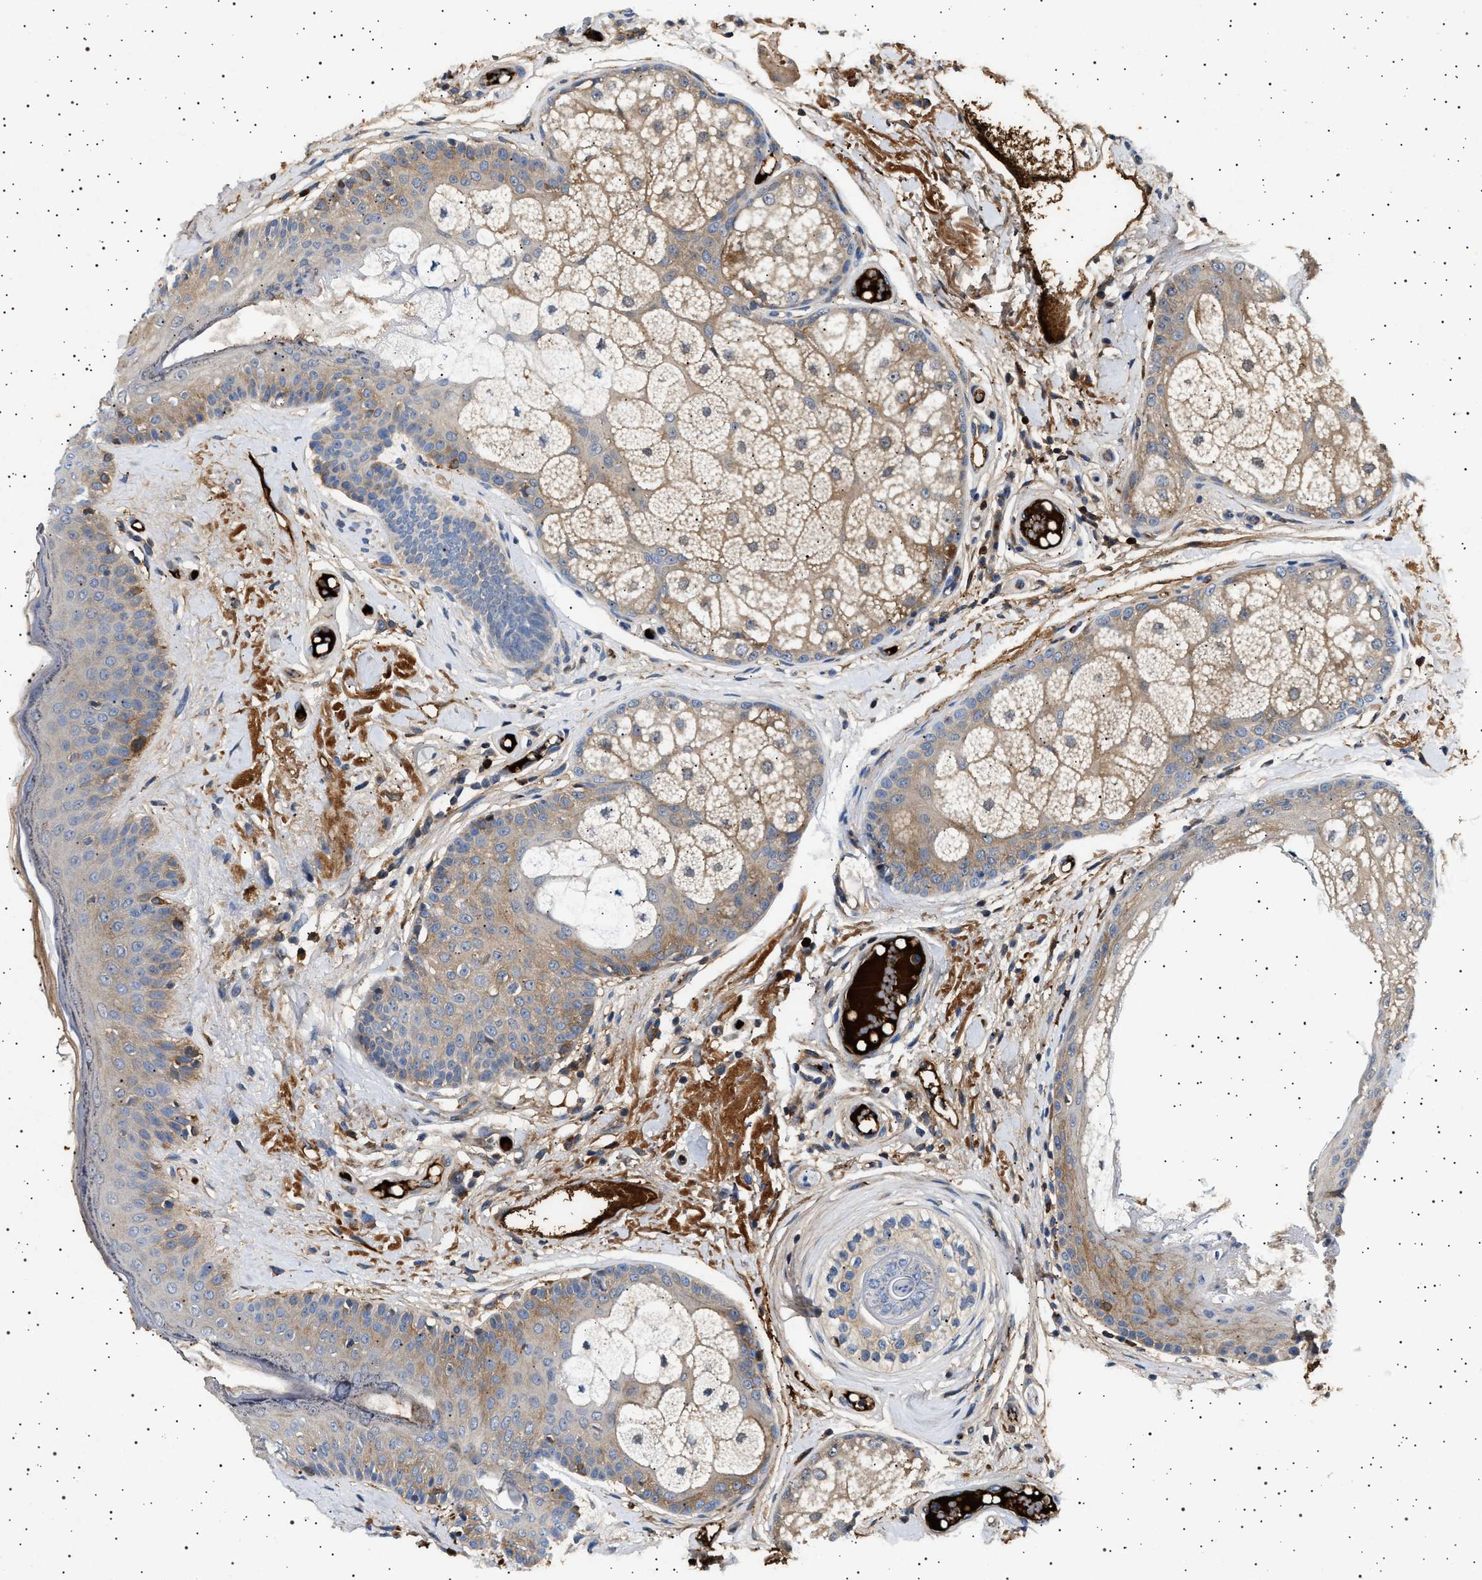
{"staining": {"intensity": "moderate", "quantity": "<25%", "location": "cytoplasmic/membranous"}, "tissue": "oral mucosa", "cell_type": "Squamous epithelial cells", "image_type": "normal", "snomed": [{"axis": "morphology", "description": "Normal tissue, NOS"}, {"axis": "topography", "description": "Skin"}, {"axis": "topography", "description": "Oral tissue"}], "caption": "A high-resolution micrograph shows IHC staining of benign oral mucosa, which reveals moderate cytoplasmic/membranous positivity in about <25% of squamous epithelial cells.", "gene": "FICD", "patient": {"sex": "male", "age": 84}}